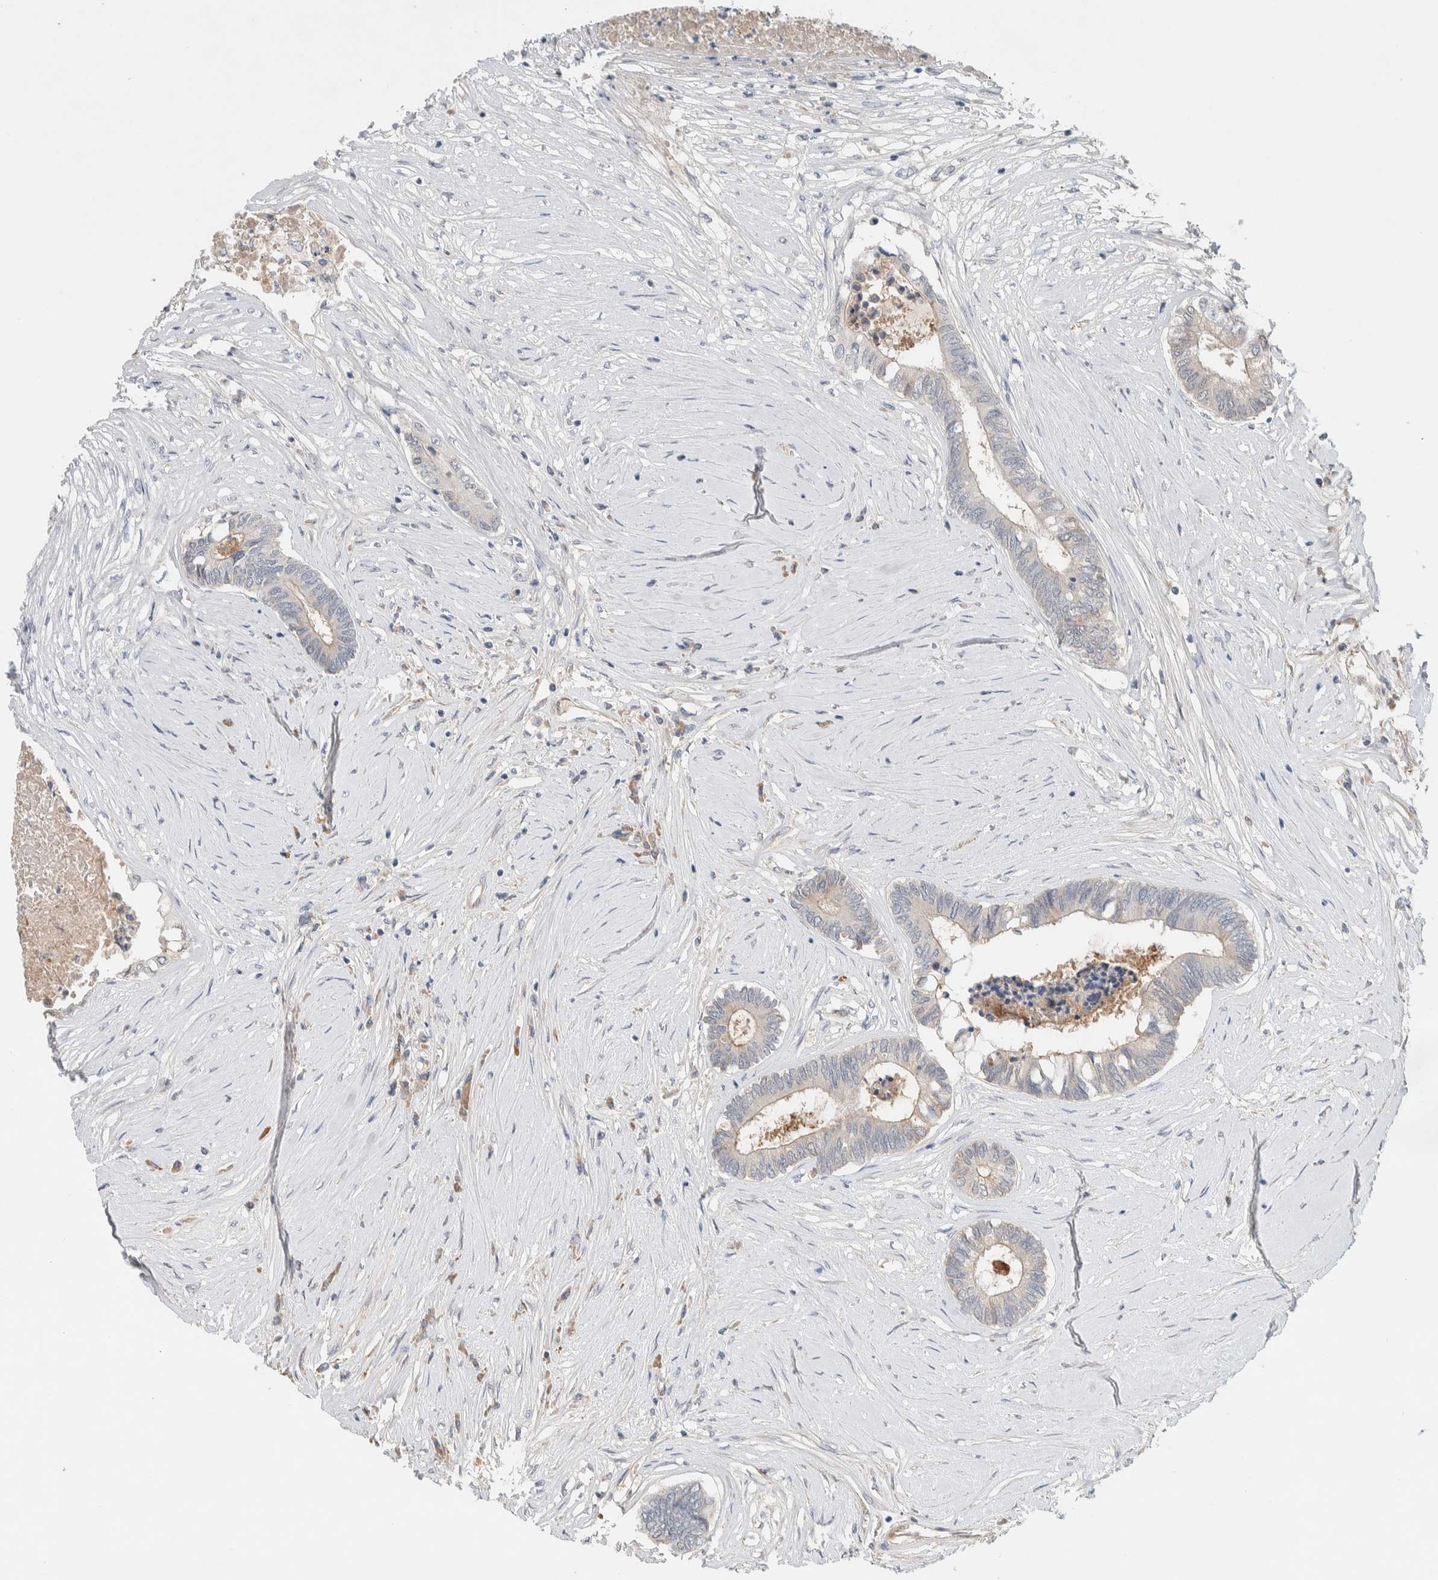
{"staining": {"intensity": "negative", "quantity": "none", "location": "none"}, "tissue": "colorectal cancer", "cell_type": "Tumor cells", "image_type": "cancer", "snomed": [{"axis": "morphology", "description": "Adenocarcinoma, NOS"}, {"axis": "topography", "description": "Rectum"}], "caption": "Colorectal adenocarcinoma stained for a protein using immunohistochemistry exhibits no expression tumor cells.", "gene": "DEPTOR", "patient": {"sex": "male", "age": 63}}